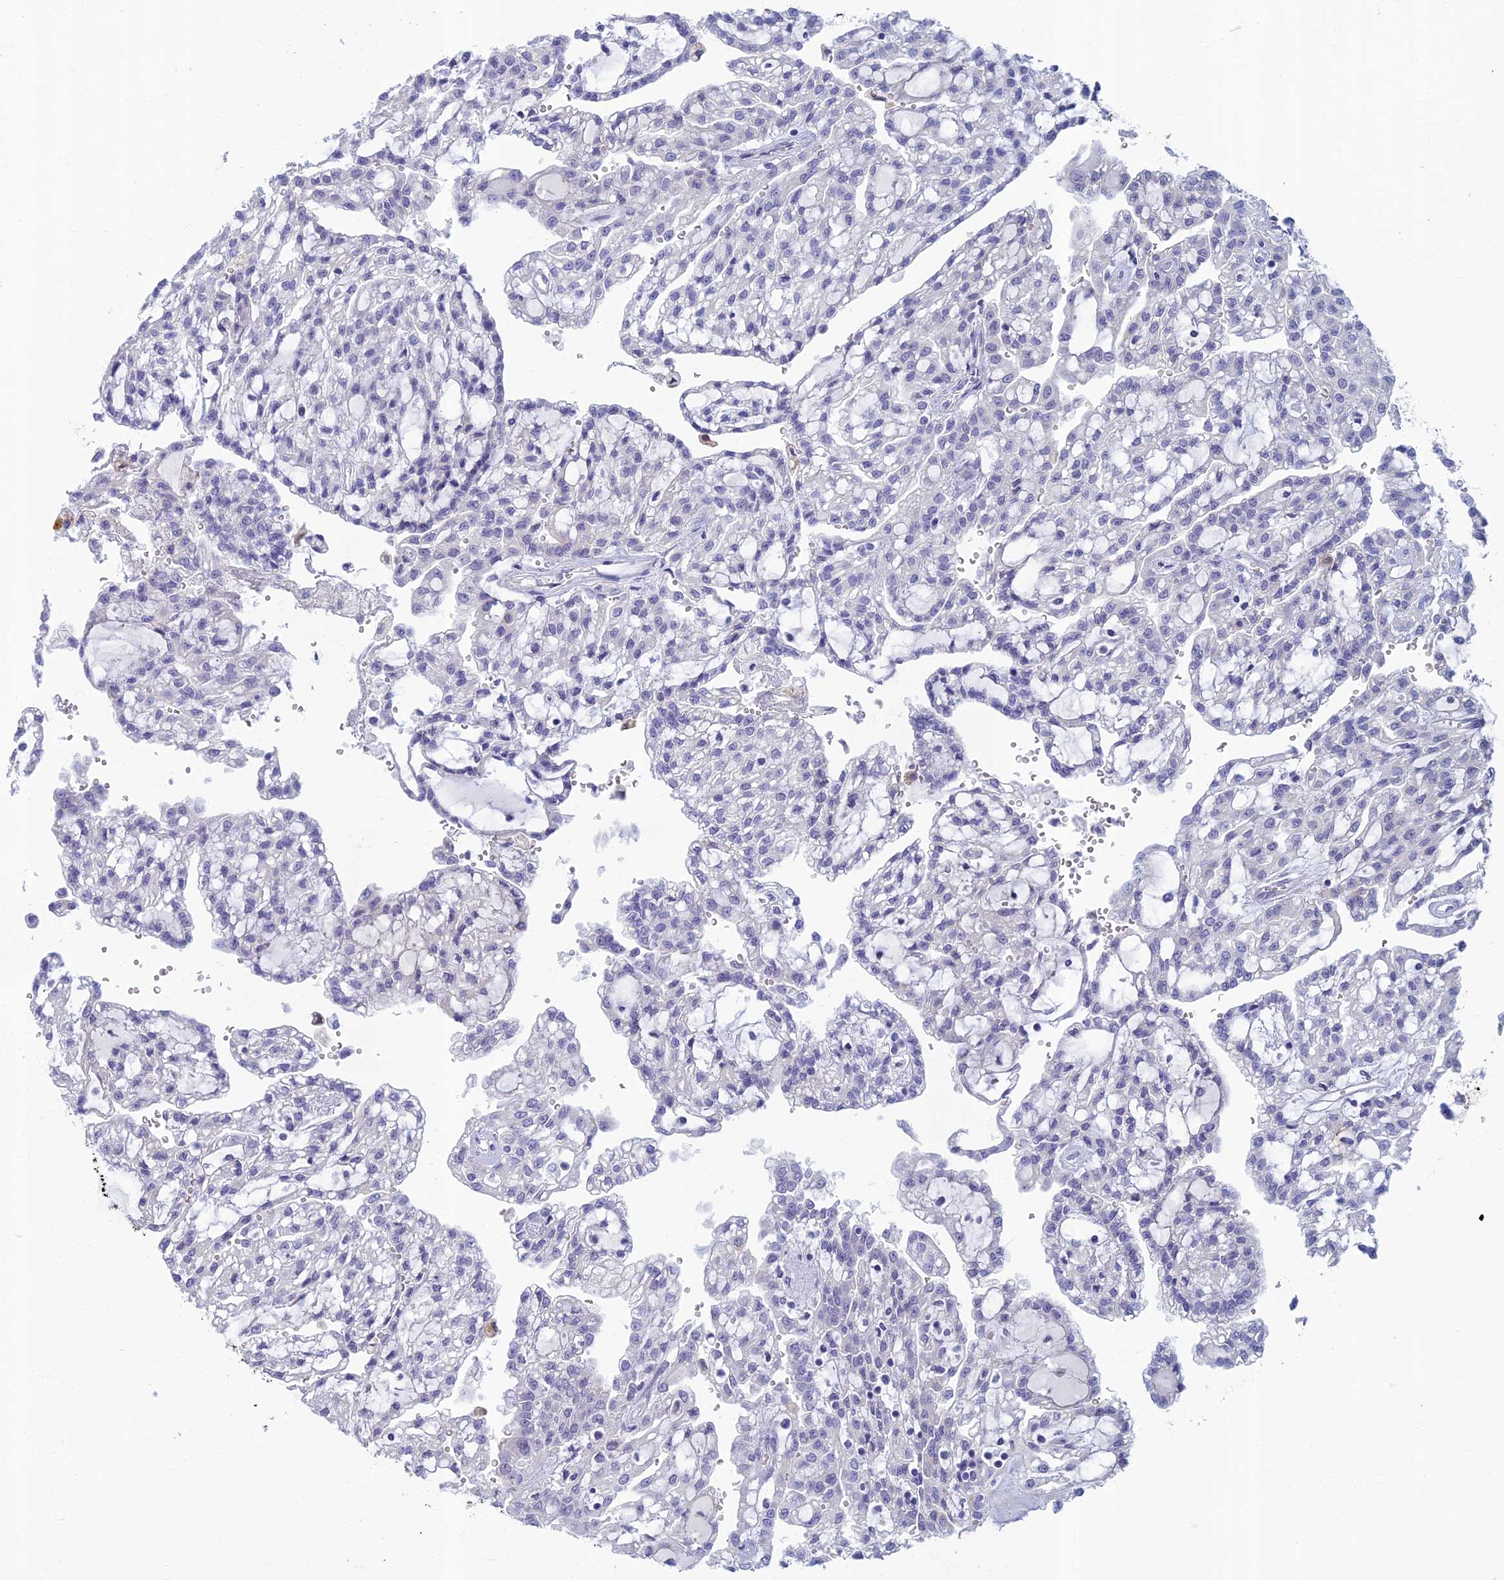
{"staining": {"intensity": "negative", "quantity": "none", "location": "none"}, "tissue": "renal cancer", "cell_type": "Tumor cells", "image_type": "cancer", "snomed": [{"axis": "morphology", "description": "Adenocarcinoma, NOS"}, {"axis": "topography", "description": "Kidney"}], "caption": "Tumor cells are negative for protein expression in human adenocarcinoma (renal).", "gene": "SLC25A41", "patient": {"sex": "male", "age": 63}}